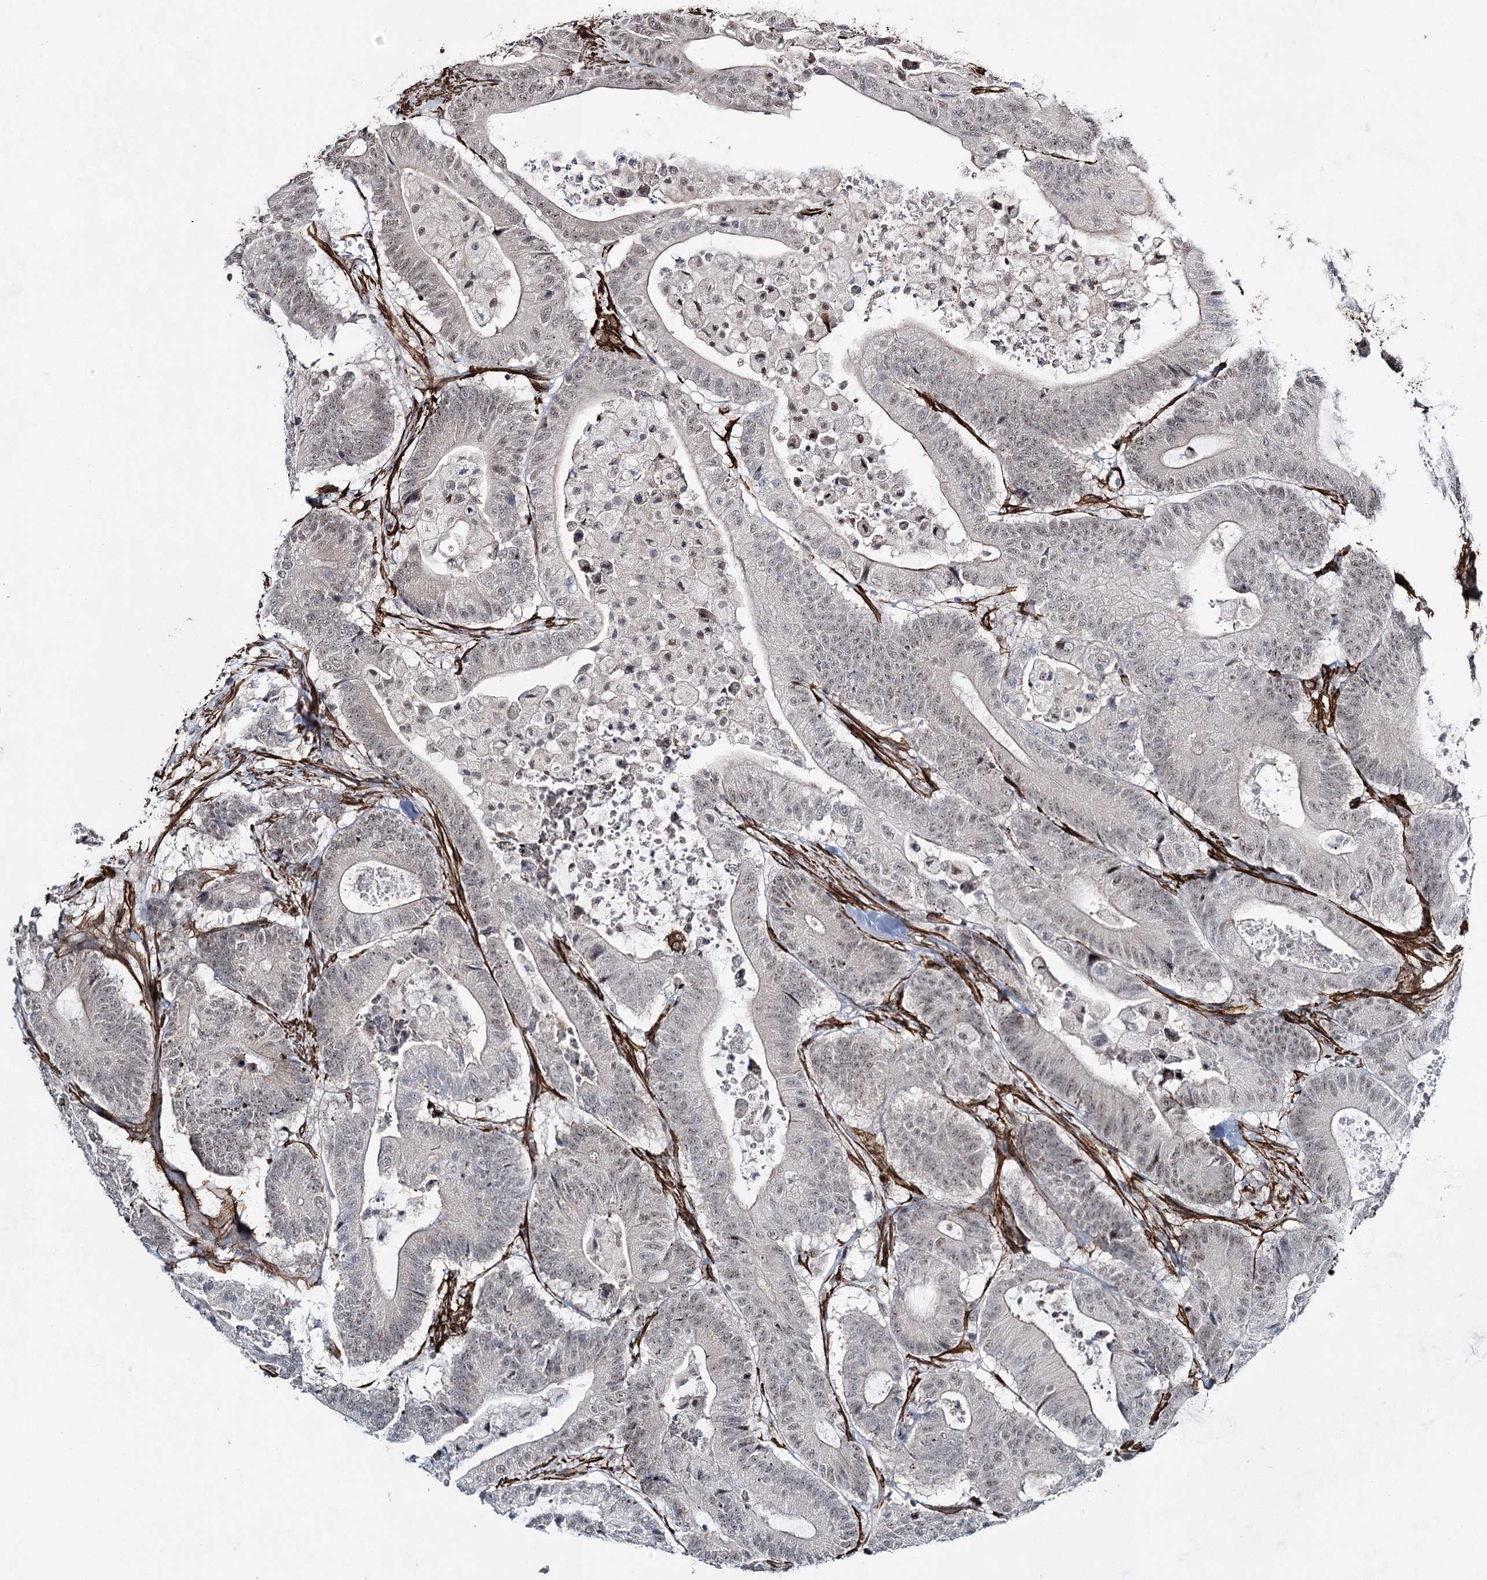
{"staining": {"intensity": "weak", "quantity": "25%-75%", "location": "nuclear"}, "tissue": "colorectal cancer", "cell_type": "Tumor cells", "image_type": "cancer", "snomed": [{"axis": "morphology", "description": "Adenocarcinoma, NOS"}, {"axis": "topography", "description": "Colon"}], "caption": "The micrograph reveals staining of colorectal cancer (adenocarcinoma), revealing weak nuclear protein expression (brown color) within tumor cells. The staining is performed using DAB brown chromogen to label protein expression. The nuclei are counter-stained blue using hematoxylin.", "gene": "CWF19L1", "patient": {"sex": "female", "age": 84}}